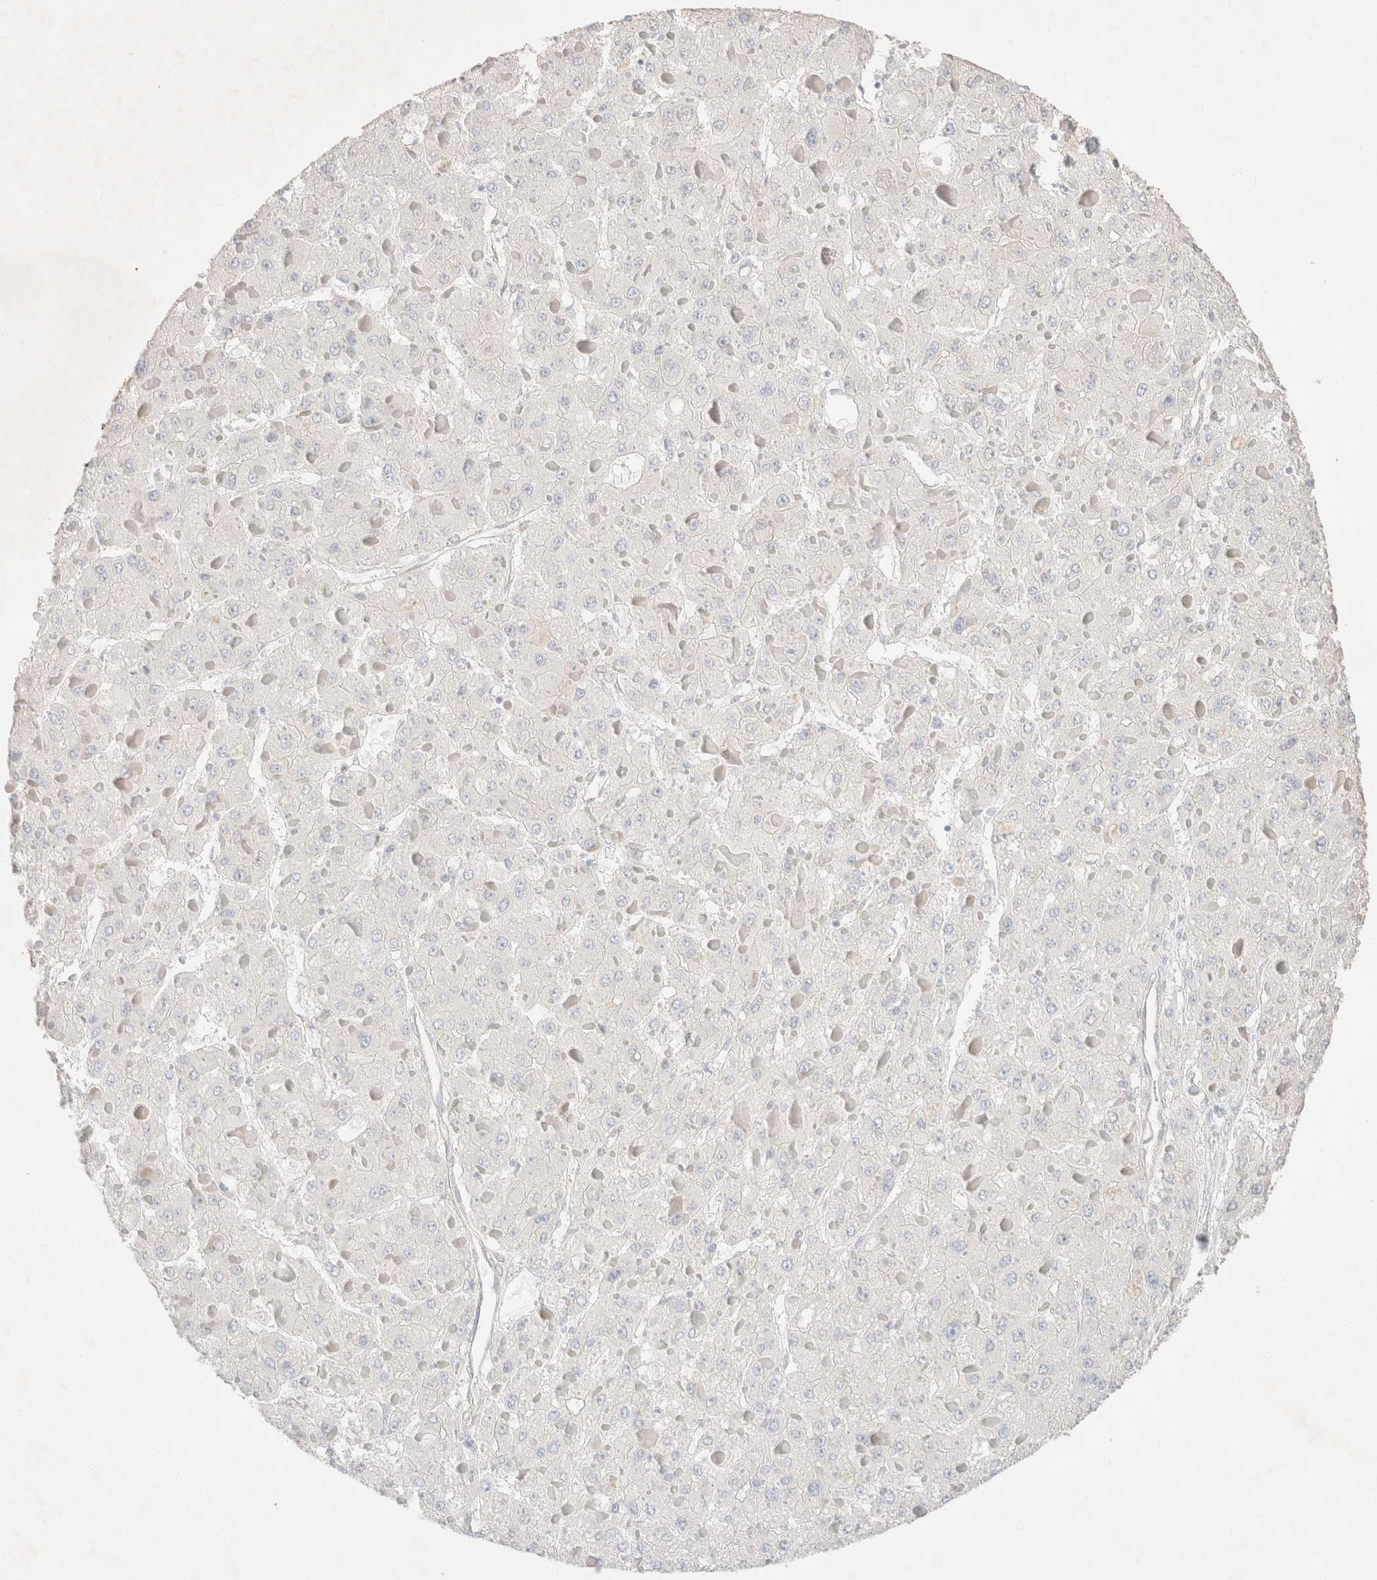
{"staining": {"intensity": "negative", "quantity": "none", "location": "none"}, "tissue": "liver cancer", "cell_type": "Tumor cells", "image_type": "cancer", "snomed": [{"axis": "morphology", "description": "Carcinoma, Hepatocellular, NOS"}, {"axis": "topography", "description": "Liver"}], "caption": "This is a image of IHC staining of liver cancer (hepatocellular carcinoma), which shows no staining in tumor cells. (Brightfield microscopy of DAB immunohistochemistry at high magnification).", "gene": "CSNK1E", "patient": {"sex": "female", "age": 73}}